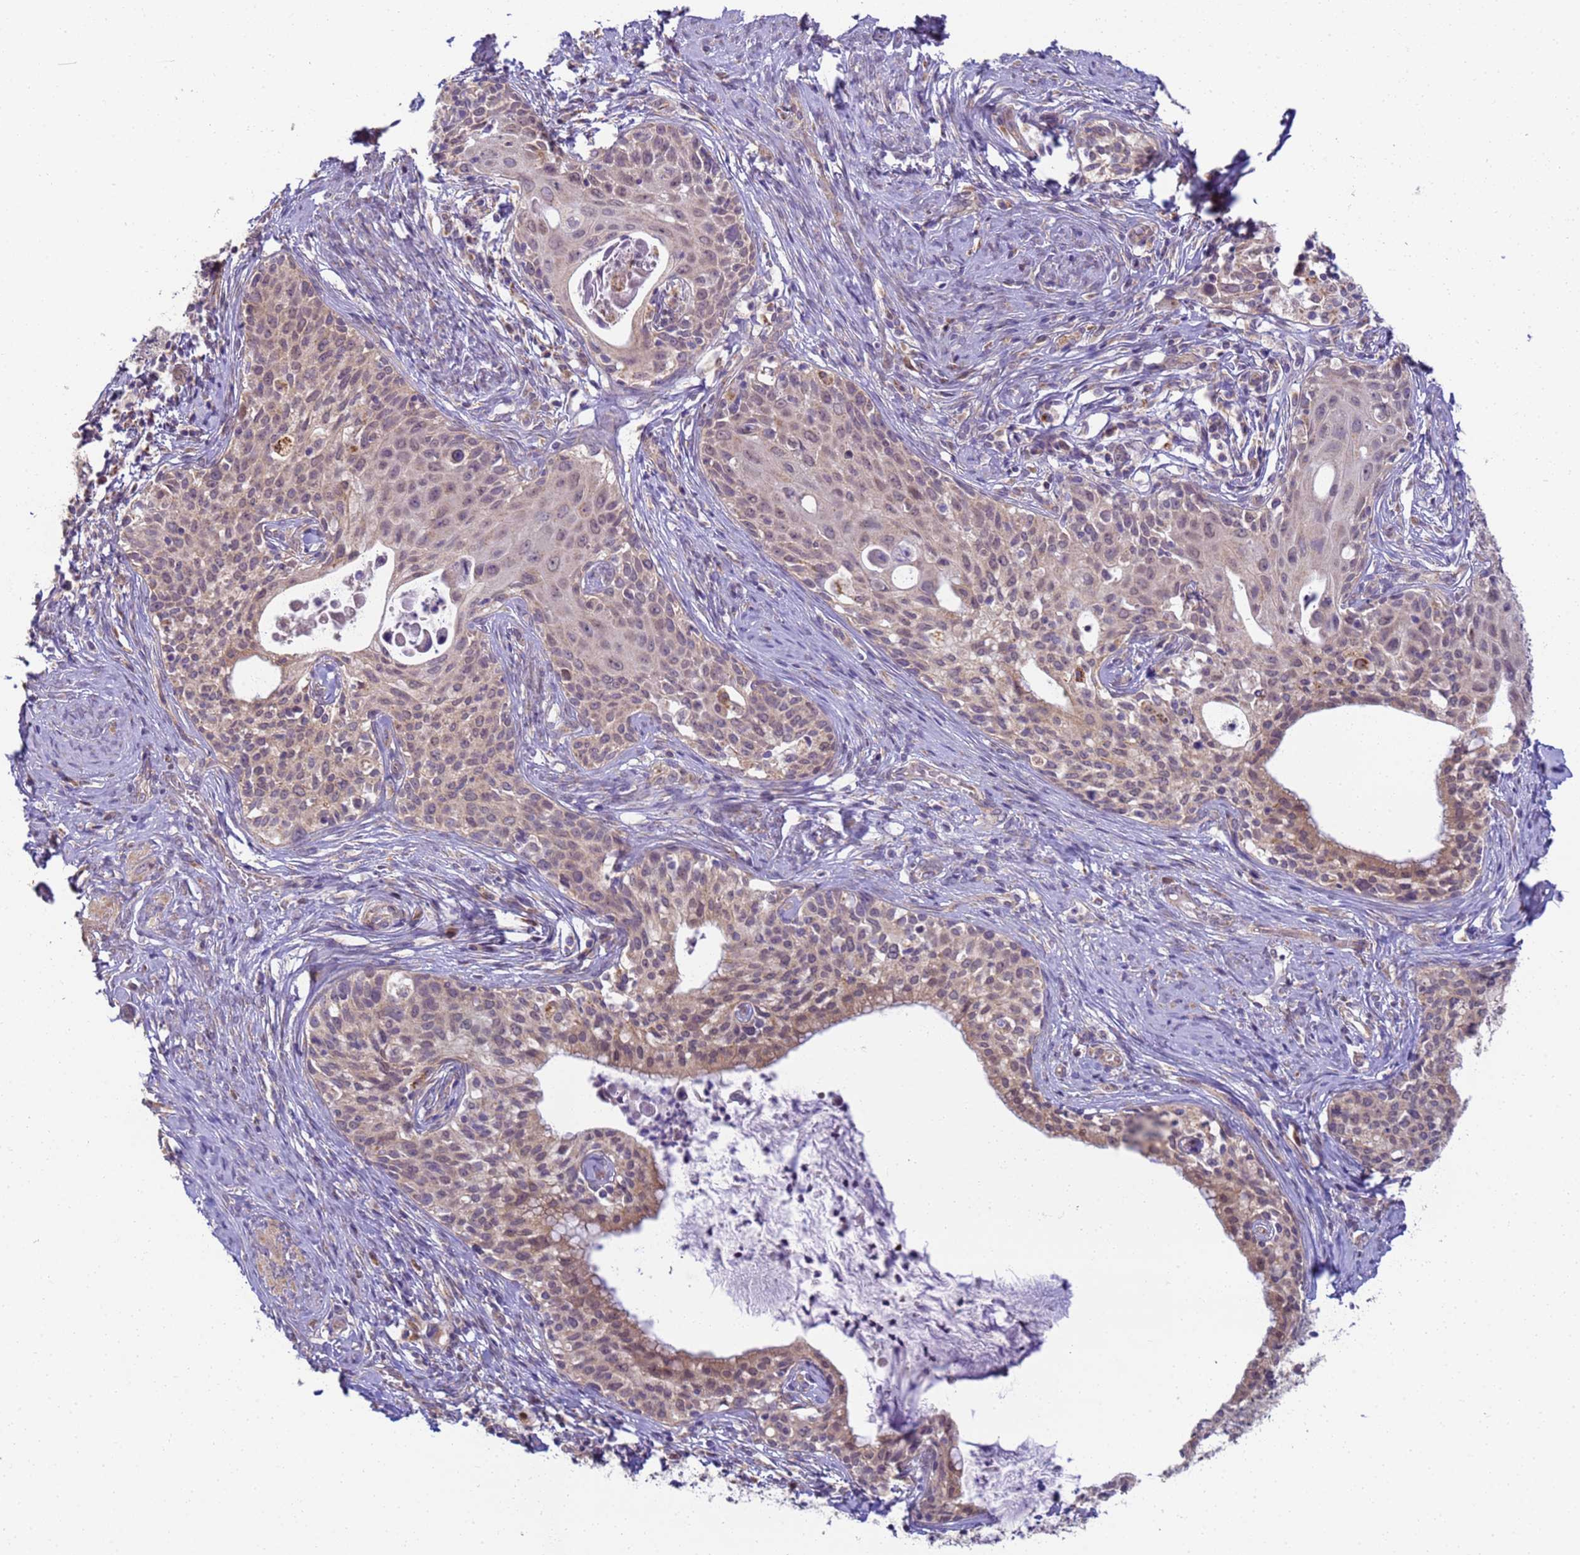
{"staining": {"intensity": "moderate", "quantity": "25%-75%", "location": "cytoplasmic/membranous,nuclear"}, "tissue": "cervical cancer", "cell_type": "Tumor cells", "image_type": "cancer", "snomed": [{"axis": "morphology", "description": "Squamous cell carcinoma, NOS"}, {"axis": "morphology", "description": "Adenocarcinoma, NOS"}, {"axis": "topography", "description": "Cervix"}], "caption": "This histopathology image reveals IHC staining of human cervical cancer (squamous cell carcinoma), with medium moderate cytoplasmic/membranous and nuclear positivity in approximately 25%-75% of tumor cells.", "gene": "RAPGEF3", "patient": {"sex": "female", "age": 52}}